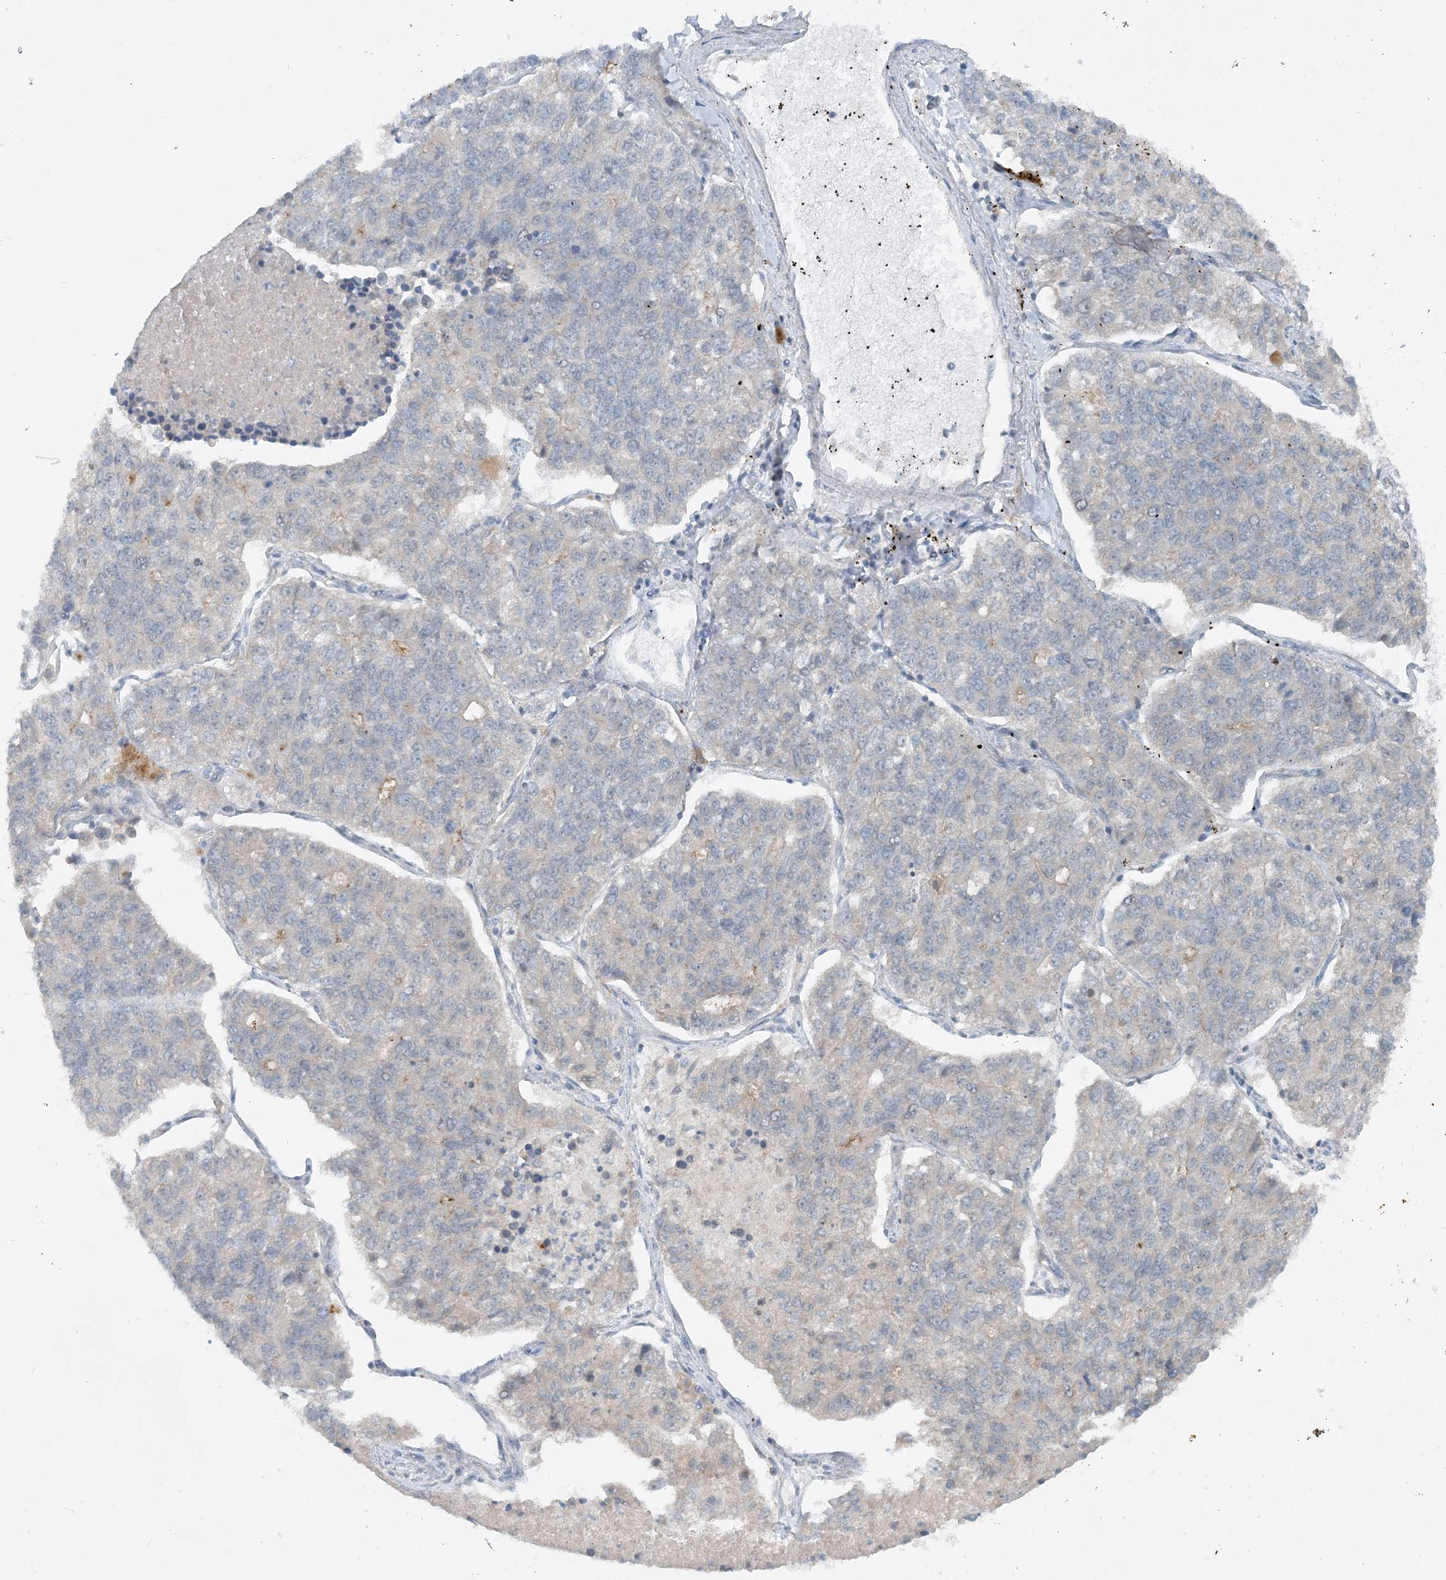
{"staining": {"intensity": "negative", "quantity": "none", "location": "none"}, "tissue": "lung cancer", "cell_type": "Tumor cells", "image_type": "cancer", "snomed": [{"axis": "morphology", "description": "Adenocarcinoma, NOS"}, {"axis": "topography", "description": "Lung"}], "caption": "Immunohistochemical staining of lung cancer (adenocarcinoma) exhibits no significant expression in tumor cells. (DAB immunohistochemistry (IHC), high magnification).", "gene": "MITD1", "patient": {"sex": "male", "age": 49}}